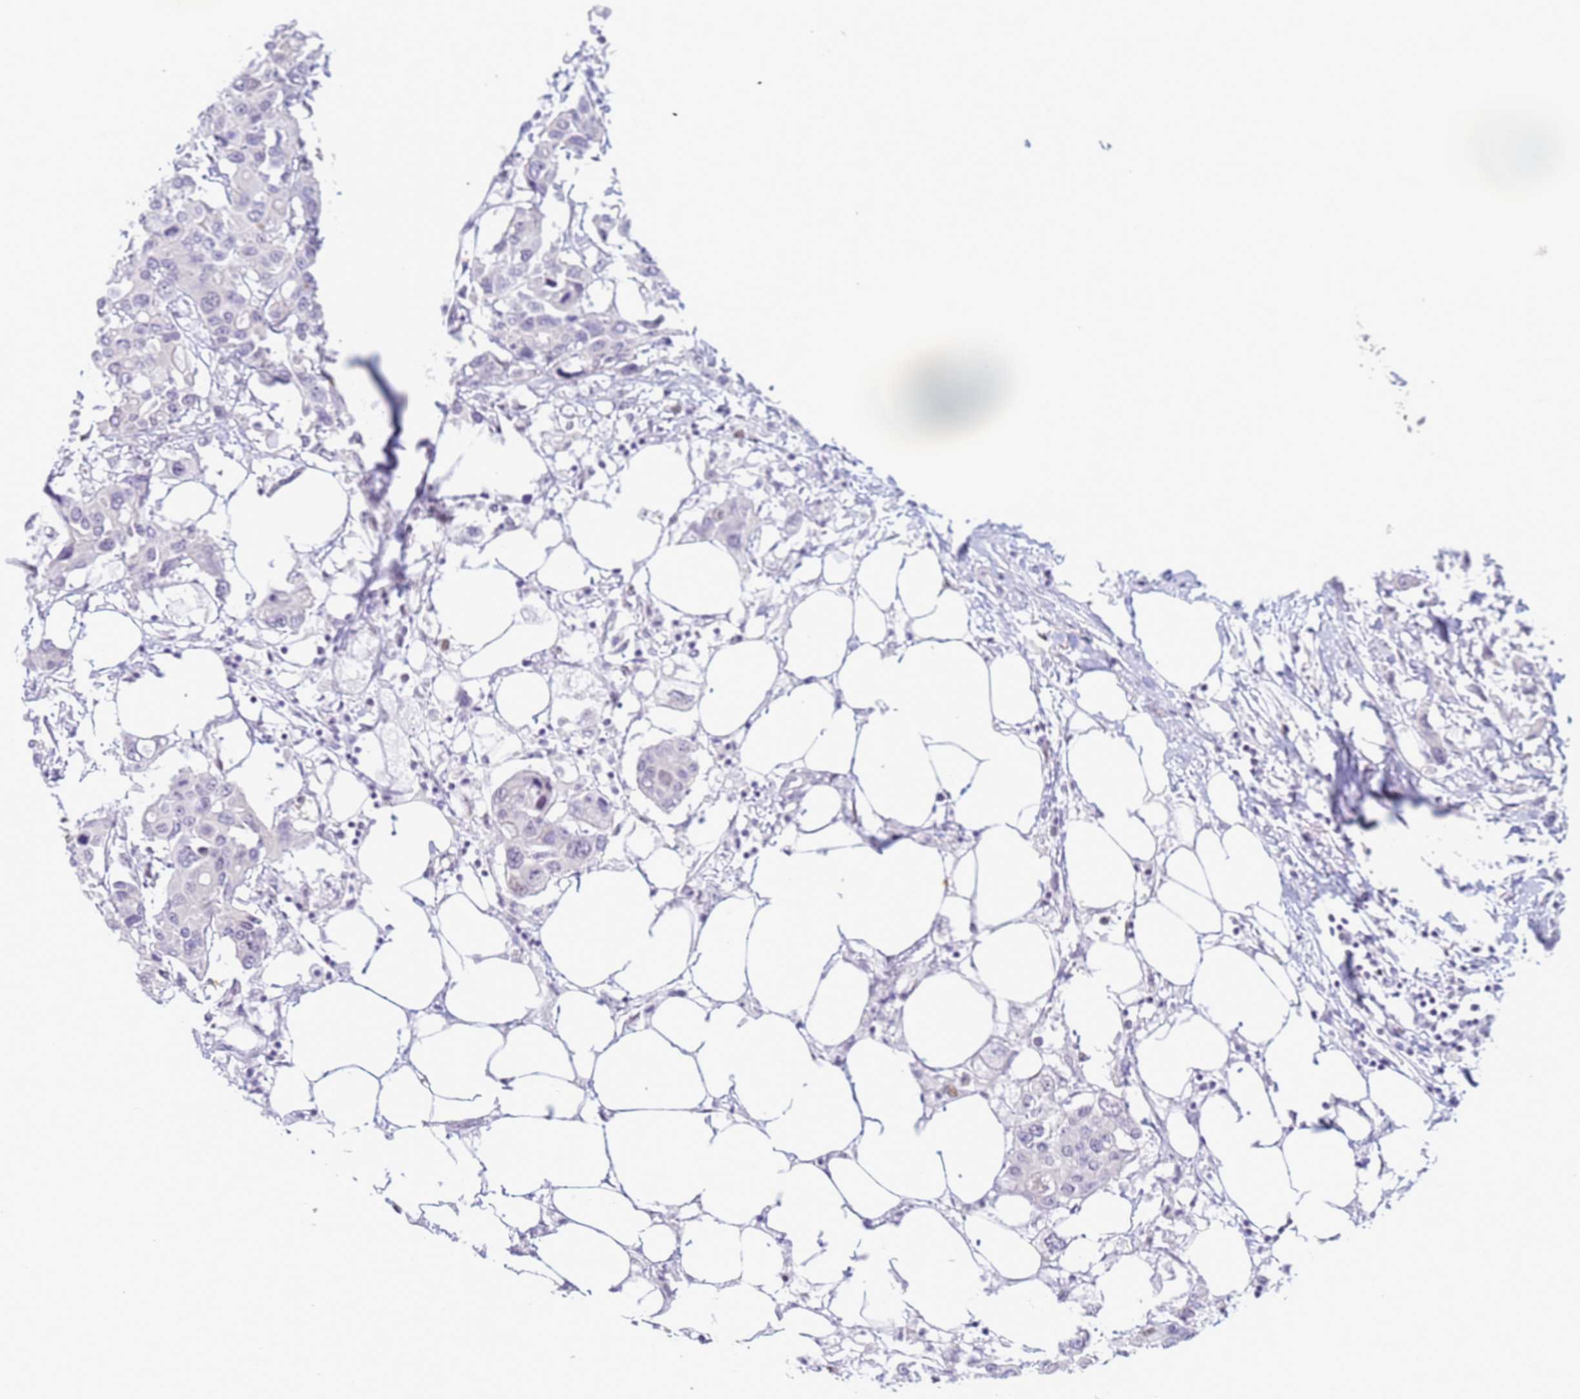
{"staining": {"intensity": "negative", "quantity": "none", "location": "none"}, "tissue": "colorectal cancer", "cell_type": "Tumor cells", "image_type": "cancer", "snomed": [{"axis": "morphology", "description": "Adenocarcinoma, NOS"}, {"axis": "topography", "description": "Colon"}], "caption": "Protein analysis of adenocarcinoma (colorectal) reveals no significant staining in tumor cells.", "gene": "SNX20", "patient": {"sex": "male", "age": 77}}